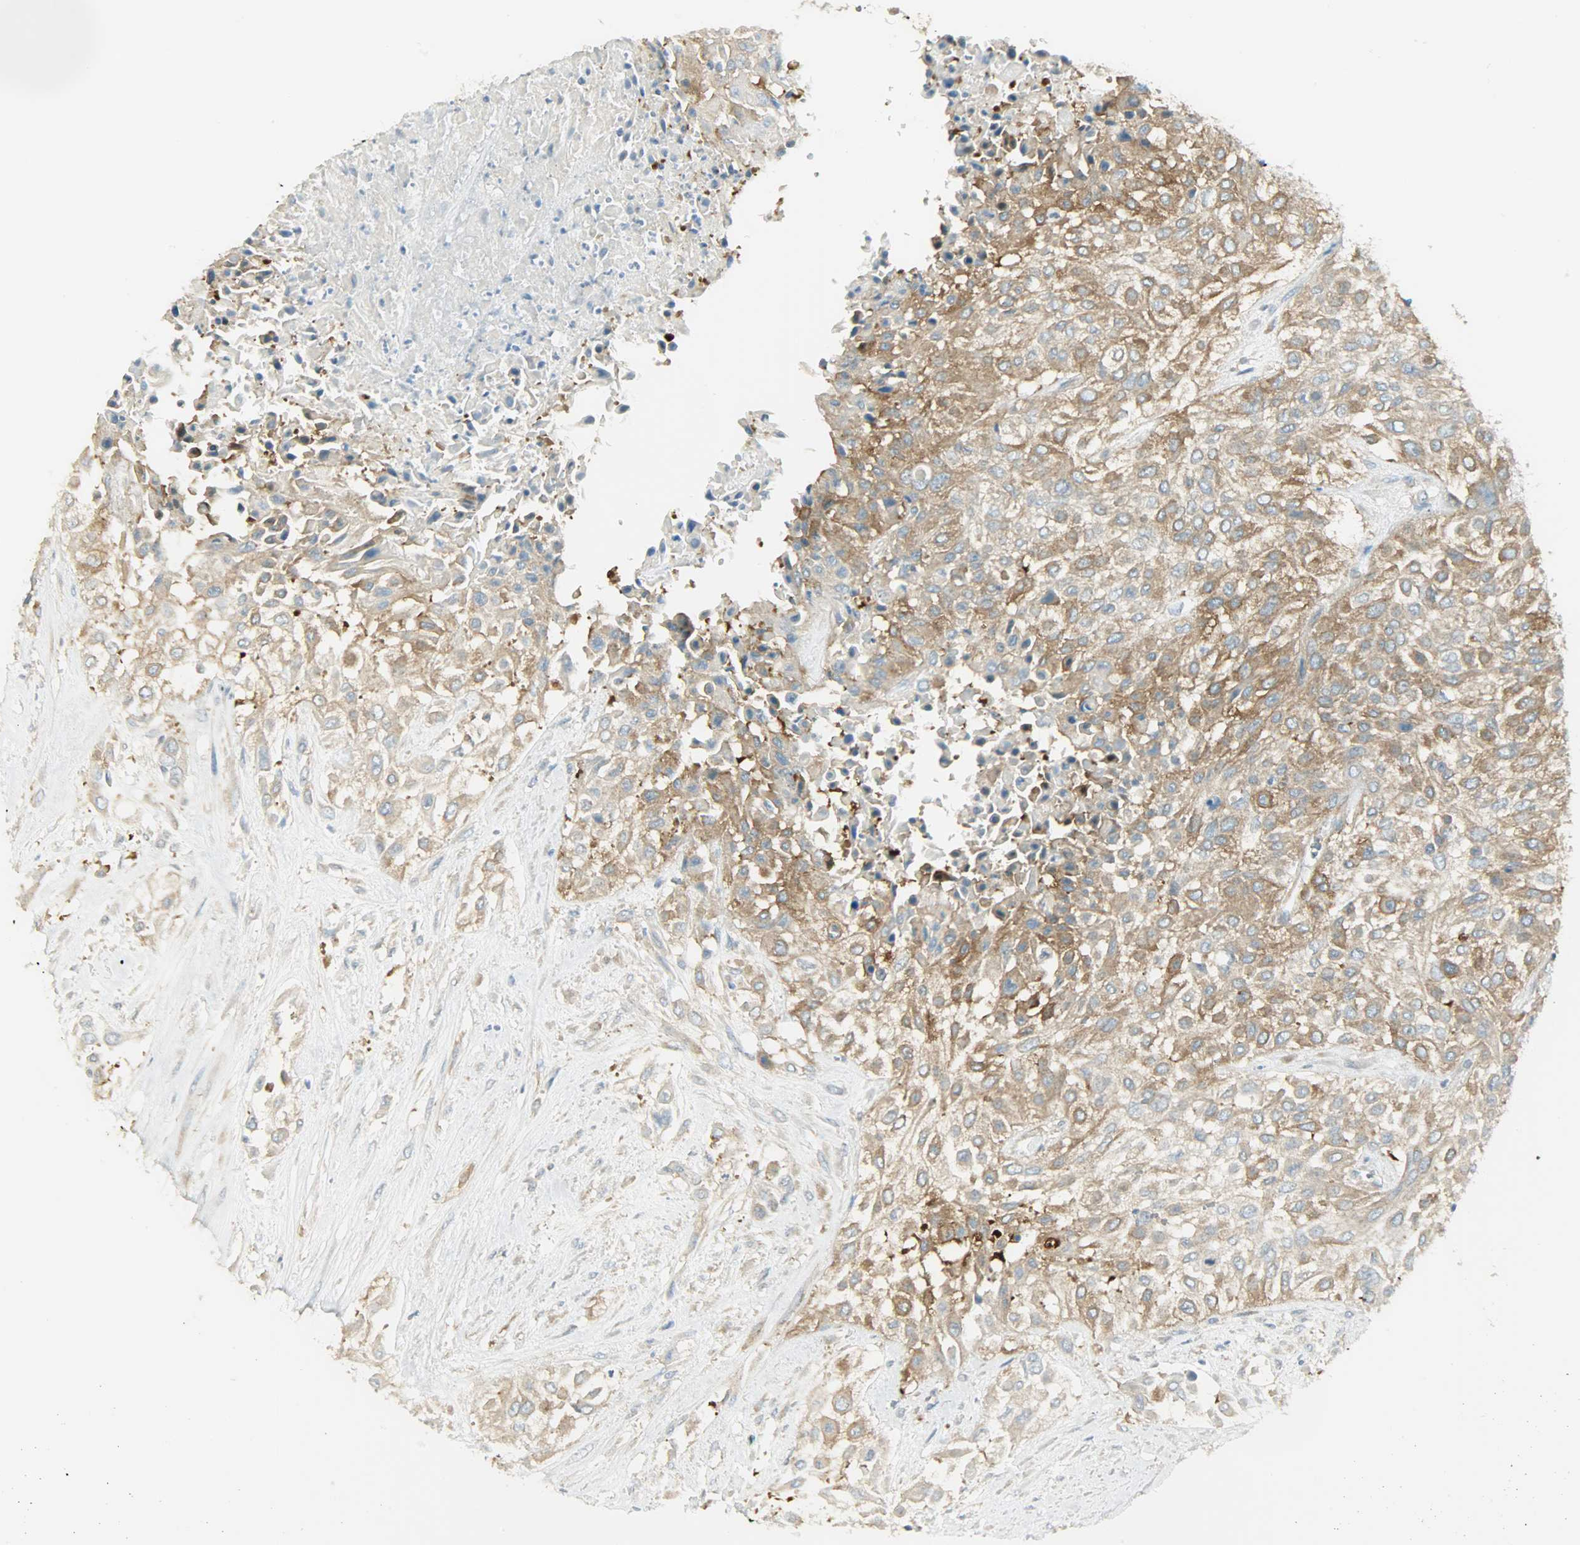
{"staining": {"intensity": "moderate", "quantity": ">75%", "location": "cytoplasmic/membranous"}, "tissue": "urothelial cancer", "cell_type": "Tumor cells", "image_type": "cancer", "snomed": [{"axis": "morphology", "description": "Urothelial carcinoma, High grade"}, {"axis": "topography", "description": "Urinary bladder"}], "caption": "Tumor cells exhibit medium levels of moderate cytoplasmic/membranous staining in approximately >75% of cells in urothelial cancer.", "gene": "TSC22D2", "patient": {"sex": "male", "age": 57}}